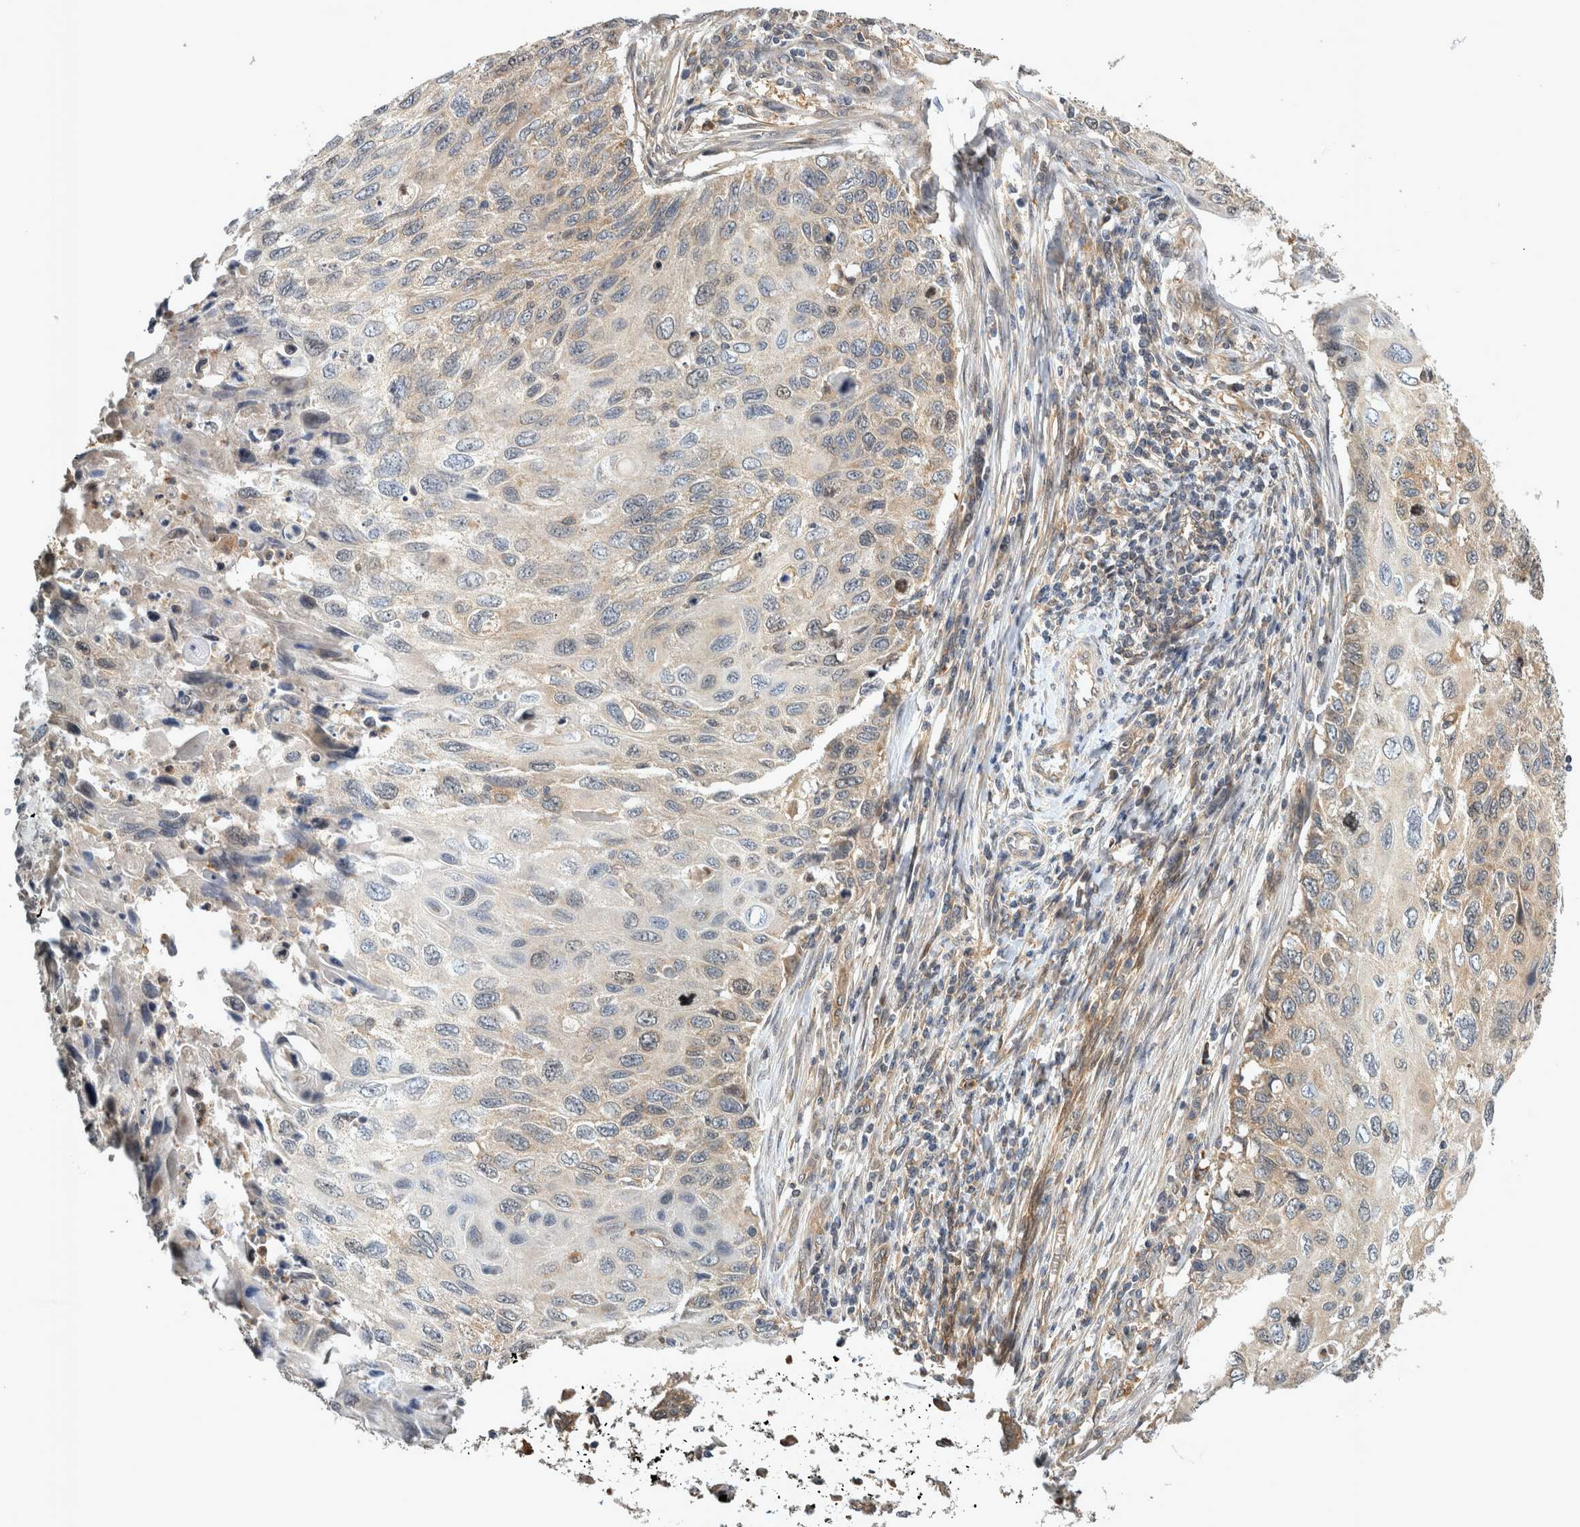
{"staining": {"intensity": "weak", "quantity": "<25%", "location": "cytoplasmic/membranous"}, "tissue": "cervical cancer", "cell_type": "Tumor cells", "image_type": "cancer", "snomed": [{"axis": "morphology", "description": "Squamous cell carcinoma, NOS"}, {"axis": "topography", "description": "Cervix"}], "caption": "Immunohistochemistry (IHC) of cervical cancer shows no positivity in tumor cells. (Brightfield microscopy of DAB immunohistochemistry at high magnification).", "gene": "TRMT61B", "patient": {"sex": "female", "age": 70}}